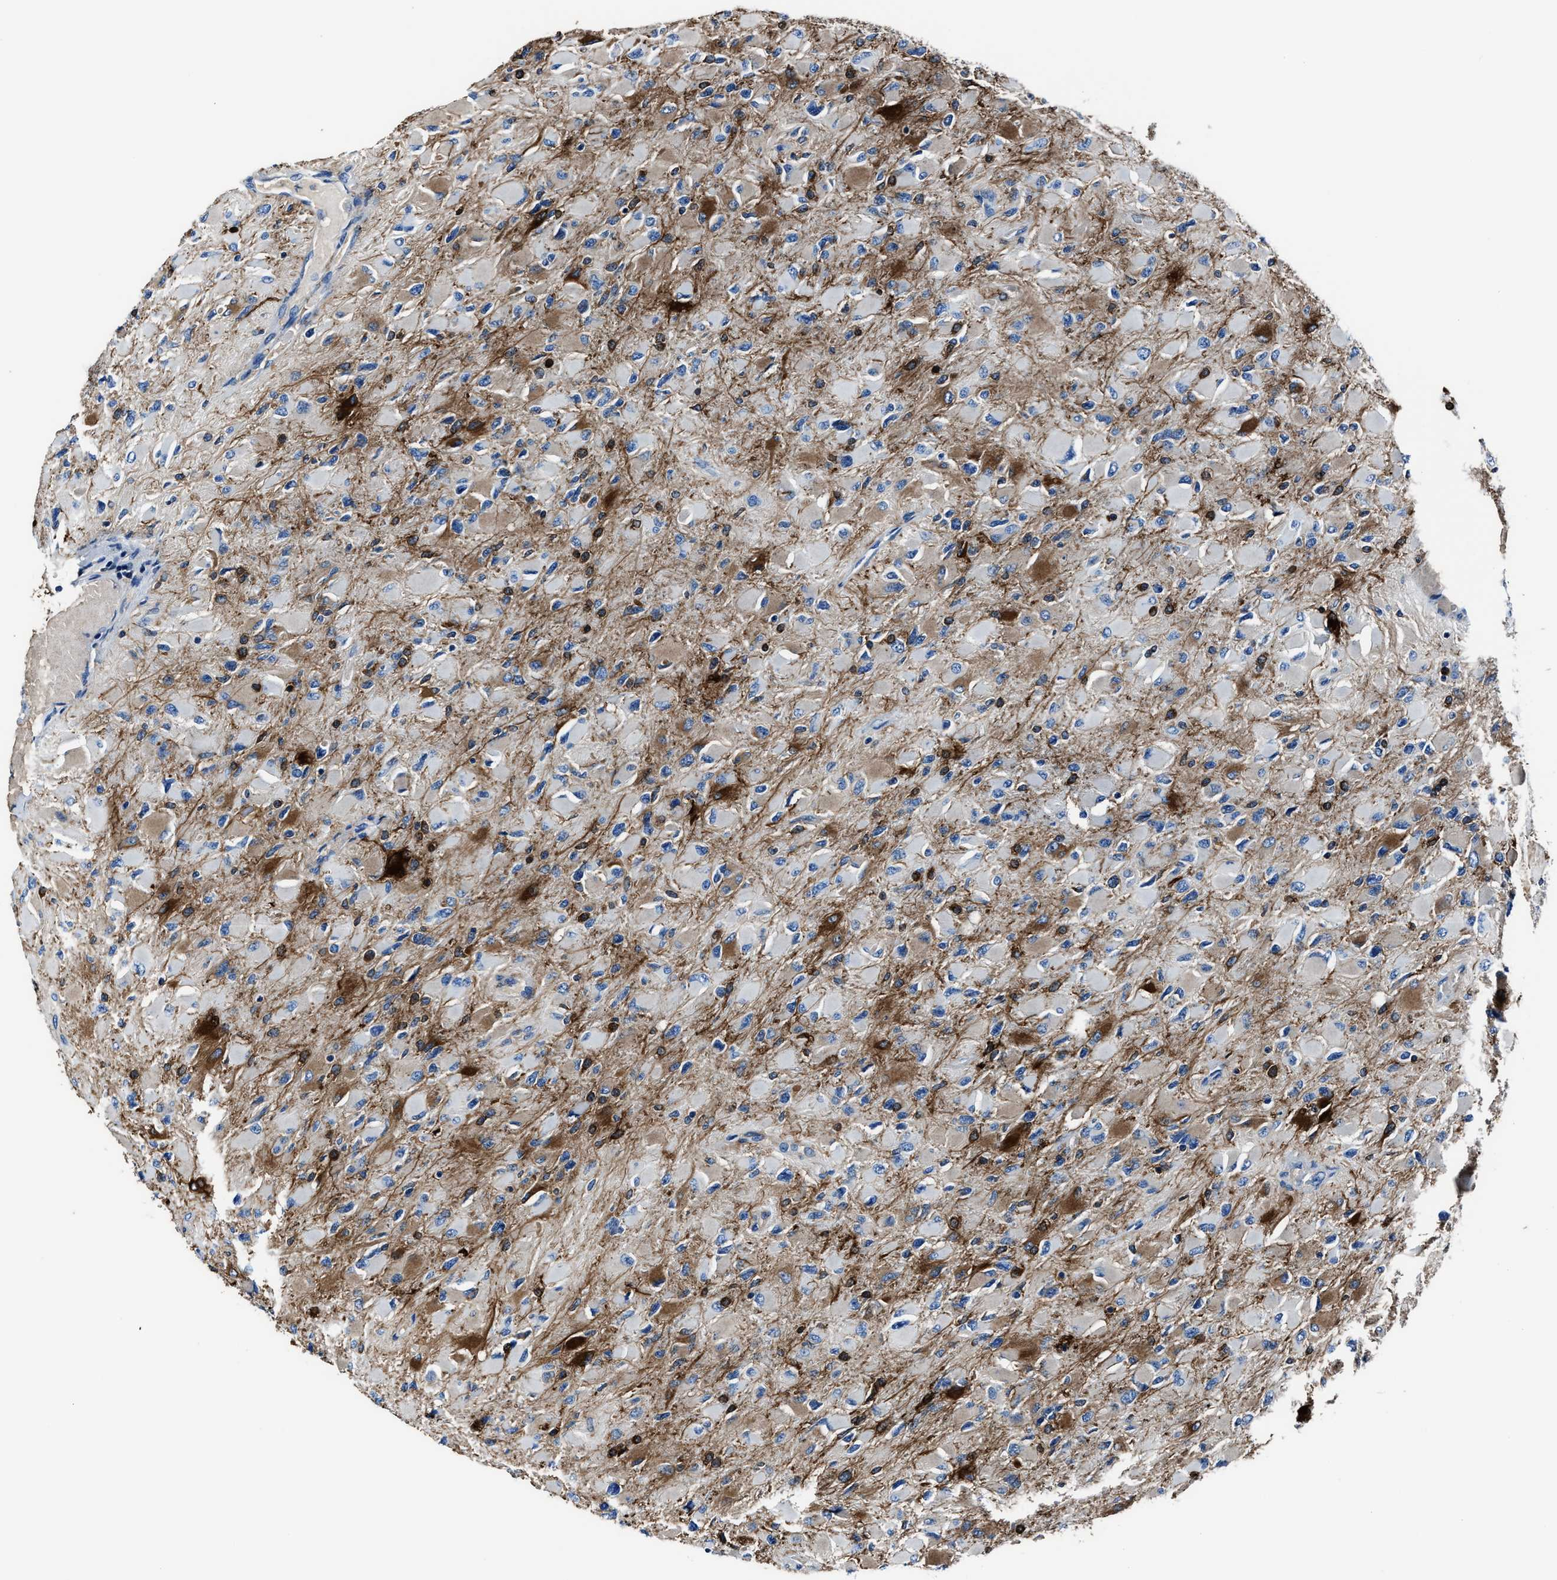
{"staining": {"intensity": "moderate", "quantity": "<25%", "location": "cytoplasmic/membranous"}, "tissue": "glioma", "cell_type": "Tumor cells", "image_type": "cancer", "snomed": [{"axis": "morphology", "description": "Glioma, malignant, High grade"}, {"axis": "topography", "description": "Cerebral cortex"}], "caption": "Protein expression analysis of human high-grade glioma (malignant) reveals moderate cytoplasmic/membranous expression in approximately <25% of tumor cells. The staining was performed using DAB (3,3'-diaminobenzidine) to visualize the protein expression in brown, while the nuclei were stained in blue with hematoxylin (Magnification: 20x).", "gene": "FTL", "patient": {"sex": "female", "age": 36}}